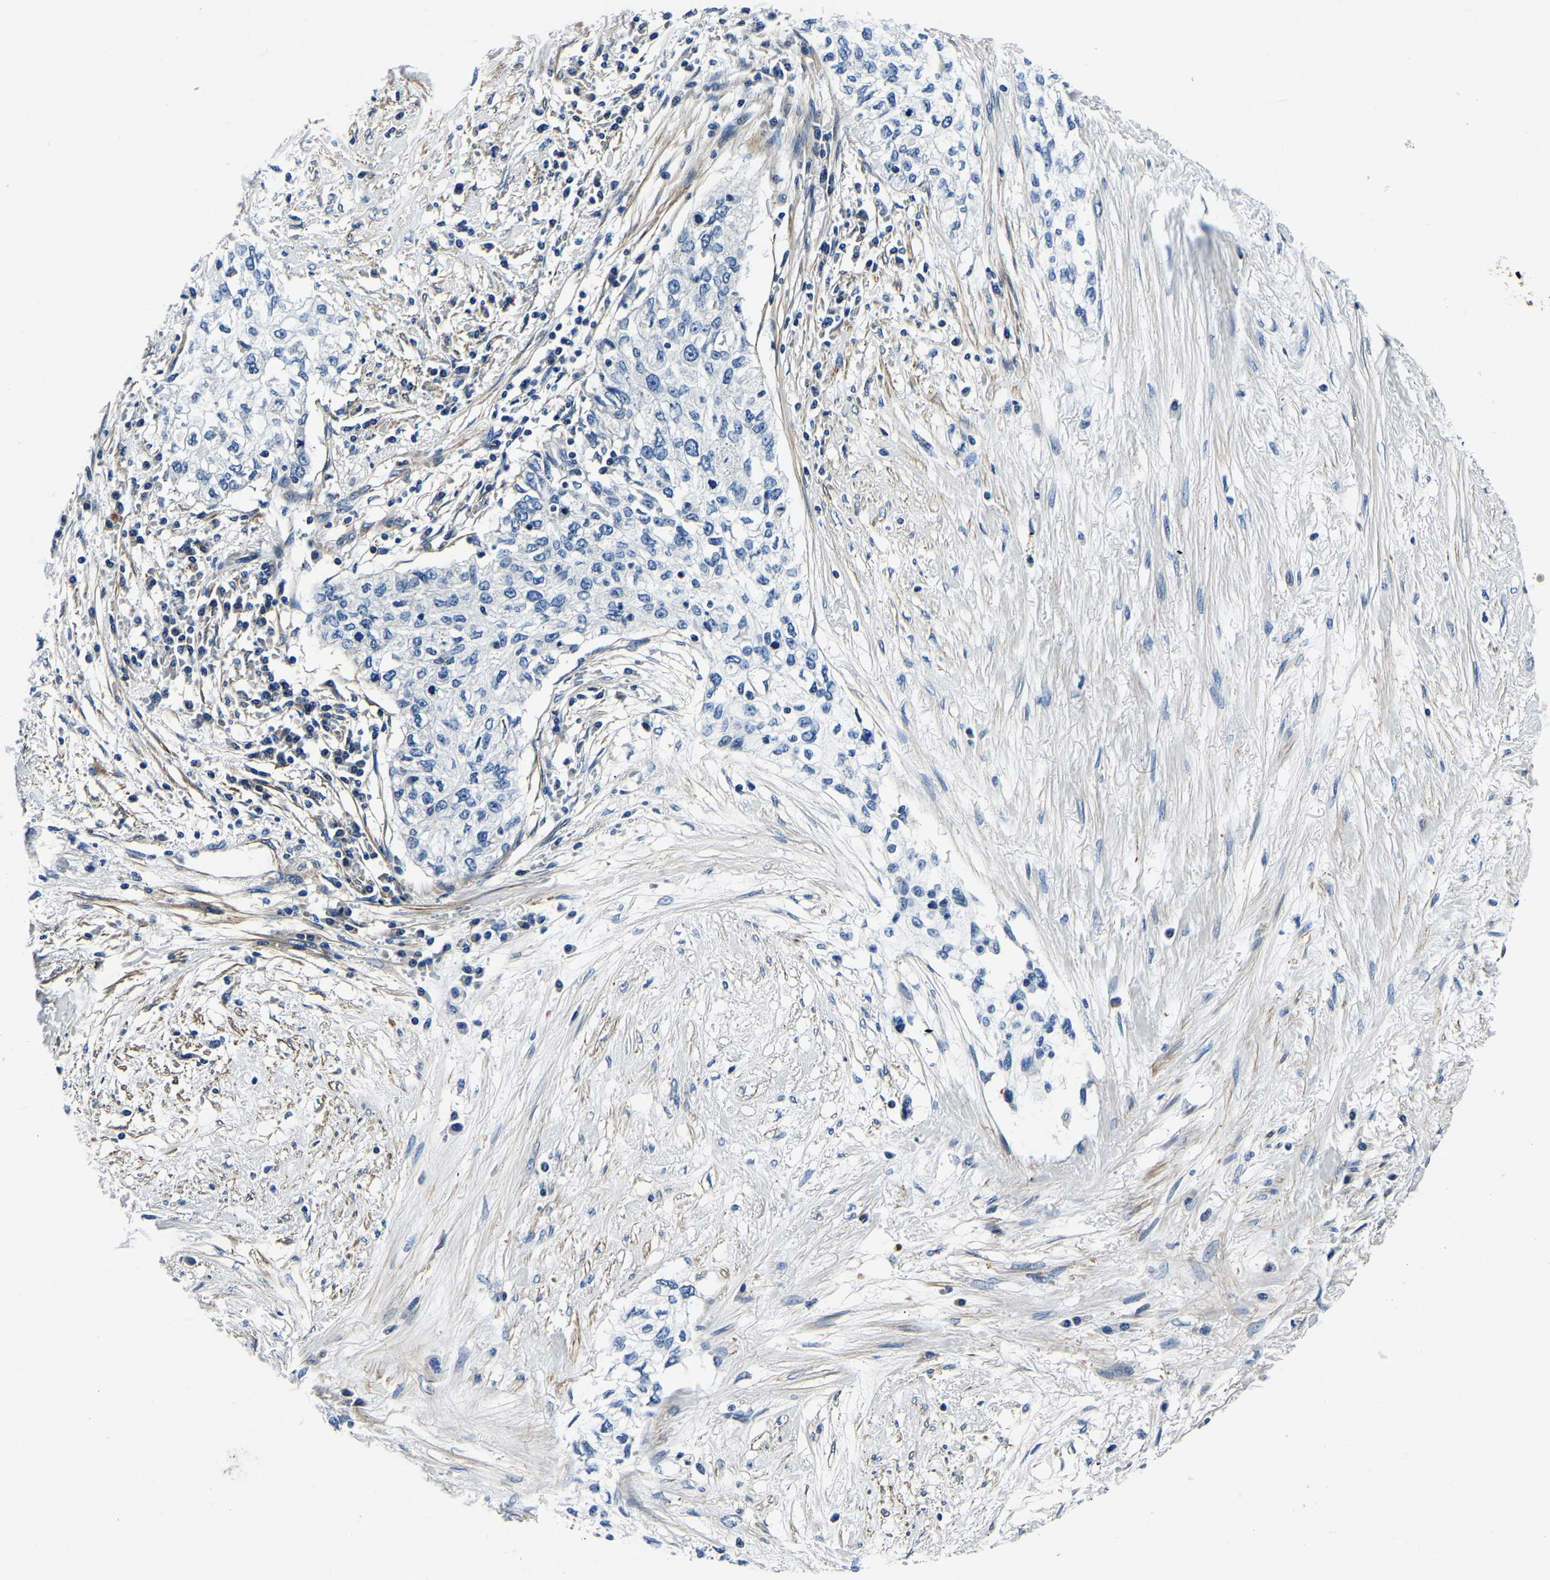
{"staining": {"intensity": "negative", "quantity": "none", "location": "none"}, "tissue": "cervical cancer", "cell_type": "Tumor cells", "image_type": "cancer", "snomed": [{"axis": "morphology", "description": "Squamous cell carcinoma, NOS"}, {"axis": "topography", "description": "Cervix"}], "caption": "The image exhibits no staining of tumor cells in cervical cancer. The staining is performed using DAB (3,3'-diaminobenzidine) brown chromogen with nuclei counter-stained in using hematoxylin.", "gene": "KCTD17", "patient": {"sex": "female", "age": 57}}